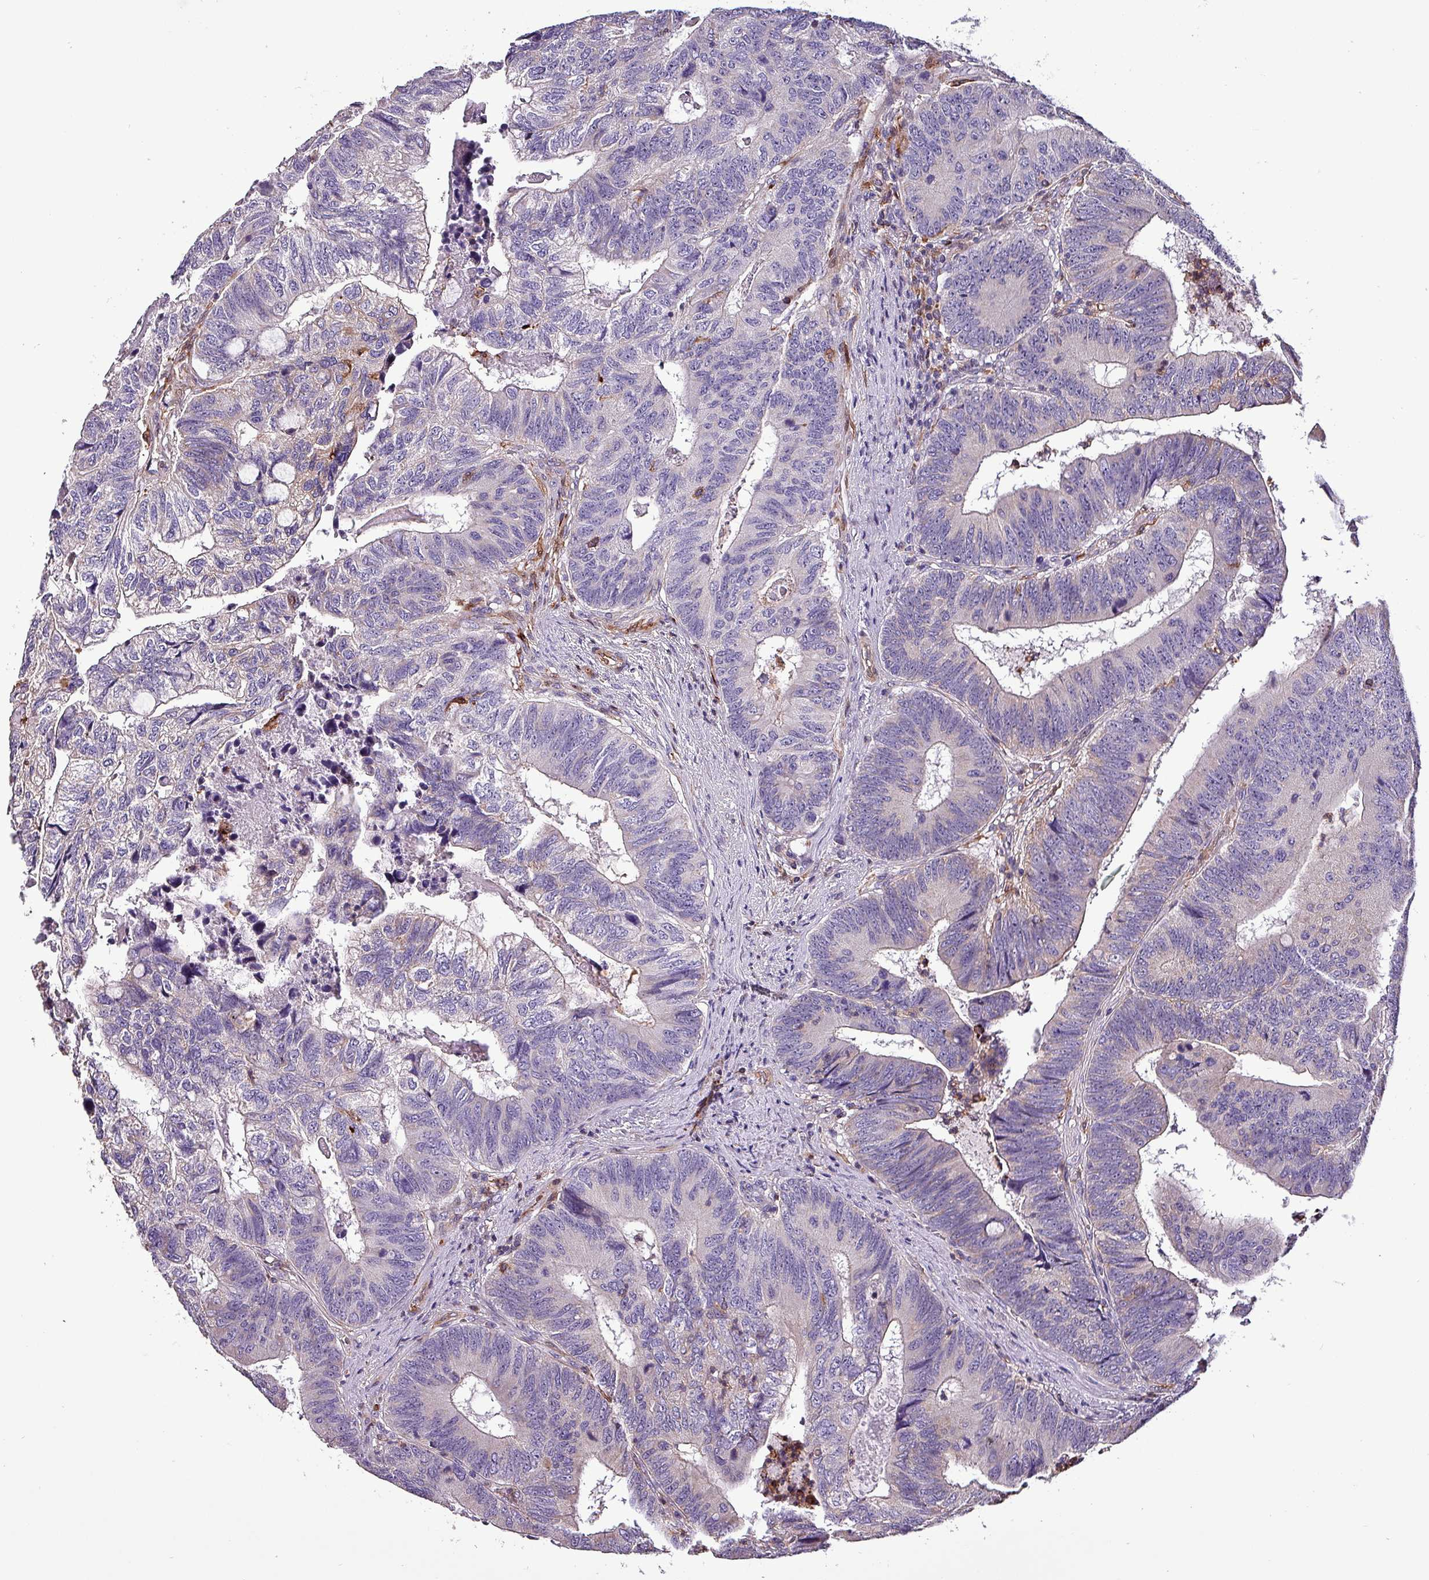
{"staining": {"intensity": "negative", "quantity": "none", "location": "none"}, "tissue": "colorectal cancer", "cell_type": "Tumor cells", "image_type": "cancer", "snomed": [{"axis": "morphology", "description": "Adenocarcinoma, NOS"}, {"axis": "topography", "description": "Colon"}], "caption": "Colorectal adenocarcinoma was stained to show a protein in brown. There is no significant staining in tumor cells.", "gene": "SCIN", "patient": {"sex": "female", "age": 67}}